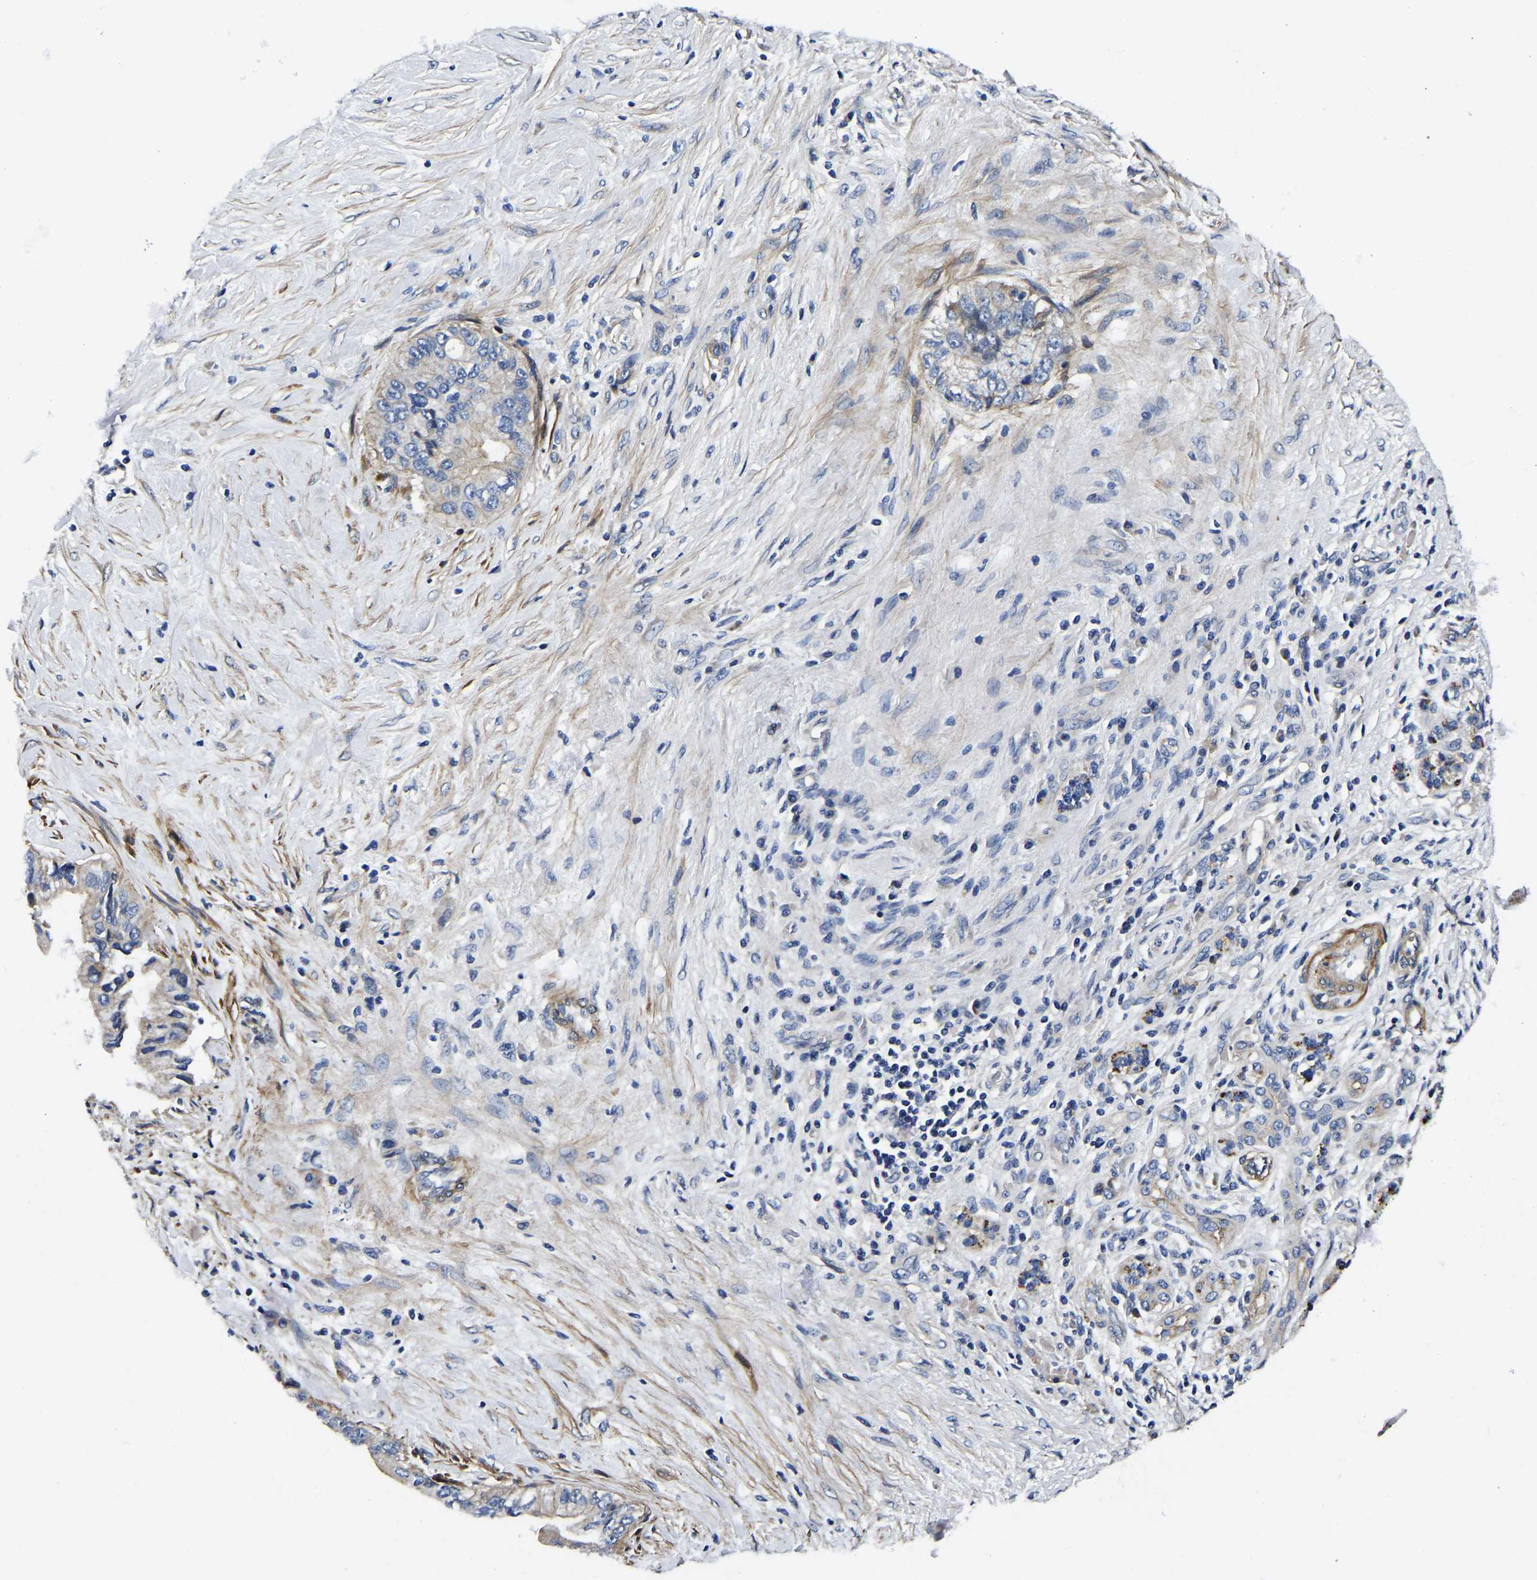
{"staining": {"intensity": "weak", "quantity": "<25%", "location": "cytoplasmic/membranous"}, "tissue": "pancreatic cancer", "cell_type": "Tumor cells", "image_type": "cancer", "snomed": [{"axis": "morphology", "description": "Adenocarcinoma, NOS"}, {"axis": "topography", "description": "Pancreas"}], "caption": "This is a histopathology image of IHC staining of pancreatic adenocarcinoma, which shows no expression in tumor cells.", "gene": "KCTD17", "patient": {"sex": "female", "age": 73}}